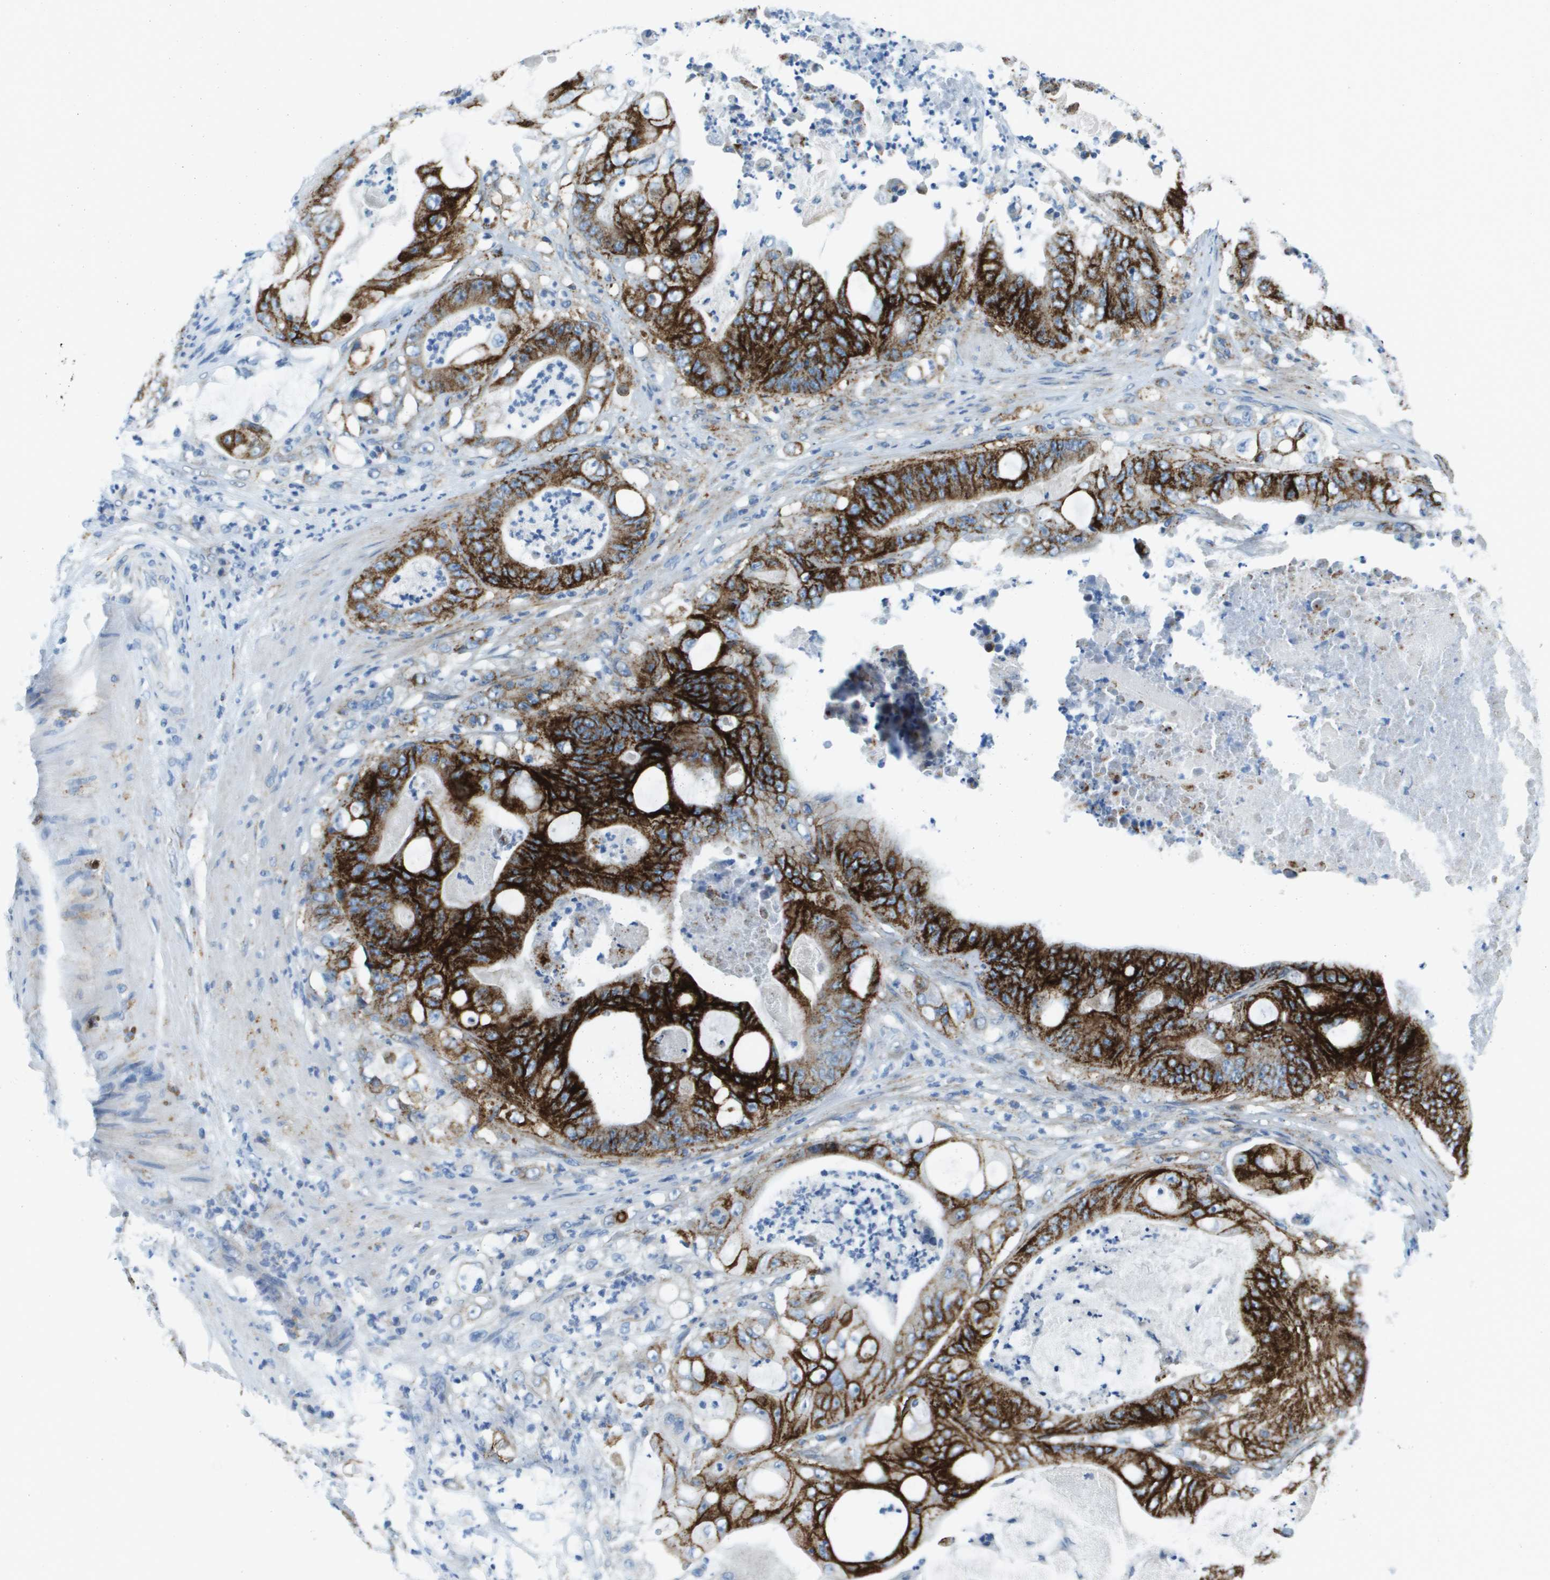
{"staining": {"intensity": "strong", "quantity": ">75%", "location": "cytoplasmic/membranous"}, "tissue": "stomach cancer", "cell_type": "Tumor cells", "image_type": "cancer", "snomed": [{"axis": "morphology", "description": "Adenocarcinoma, NOS"}, {"axis": "topography", "description": "Stomach"}], "caption": "A photomicrograph showing strong cytoplasmic/membranous positivity in about >75% of tumor cells in stomach adenocarcinoma, as visualized by brown immunohistochemical staining.", "gene": "SDC1", "patient": {"sex": "female", "age": 73}}